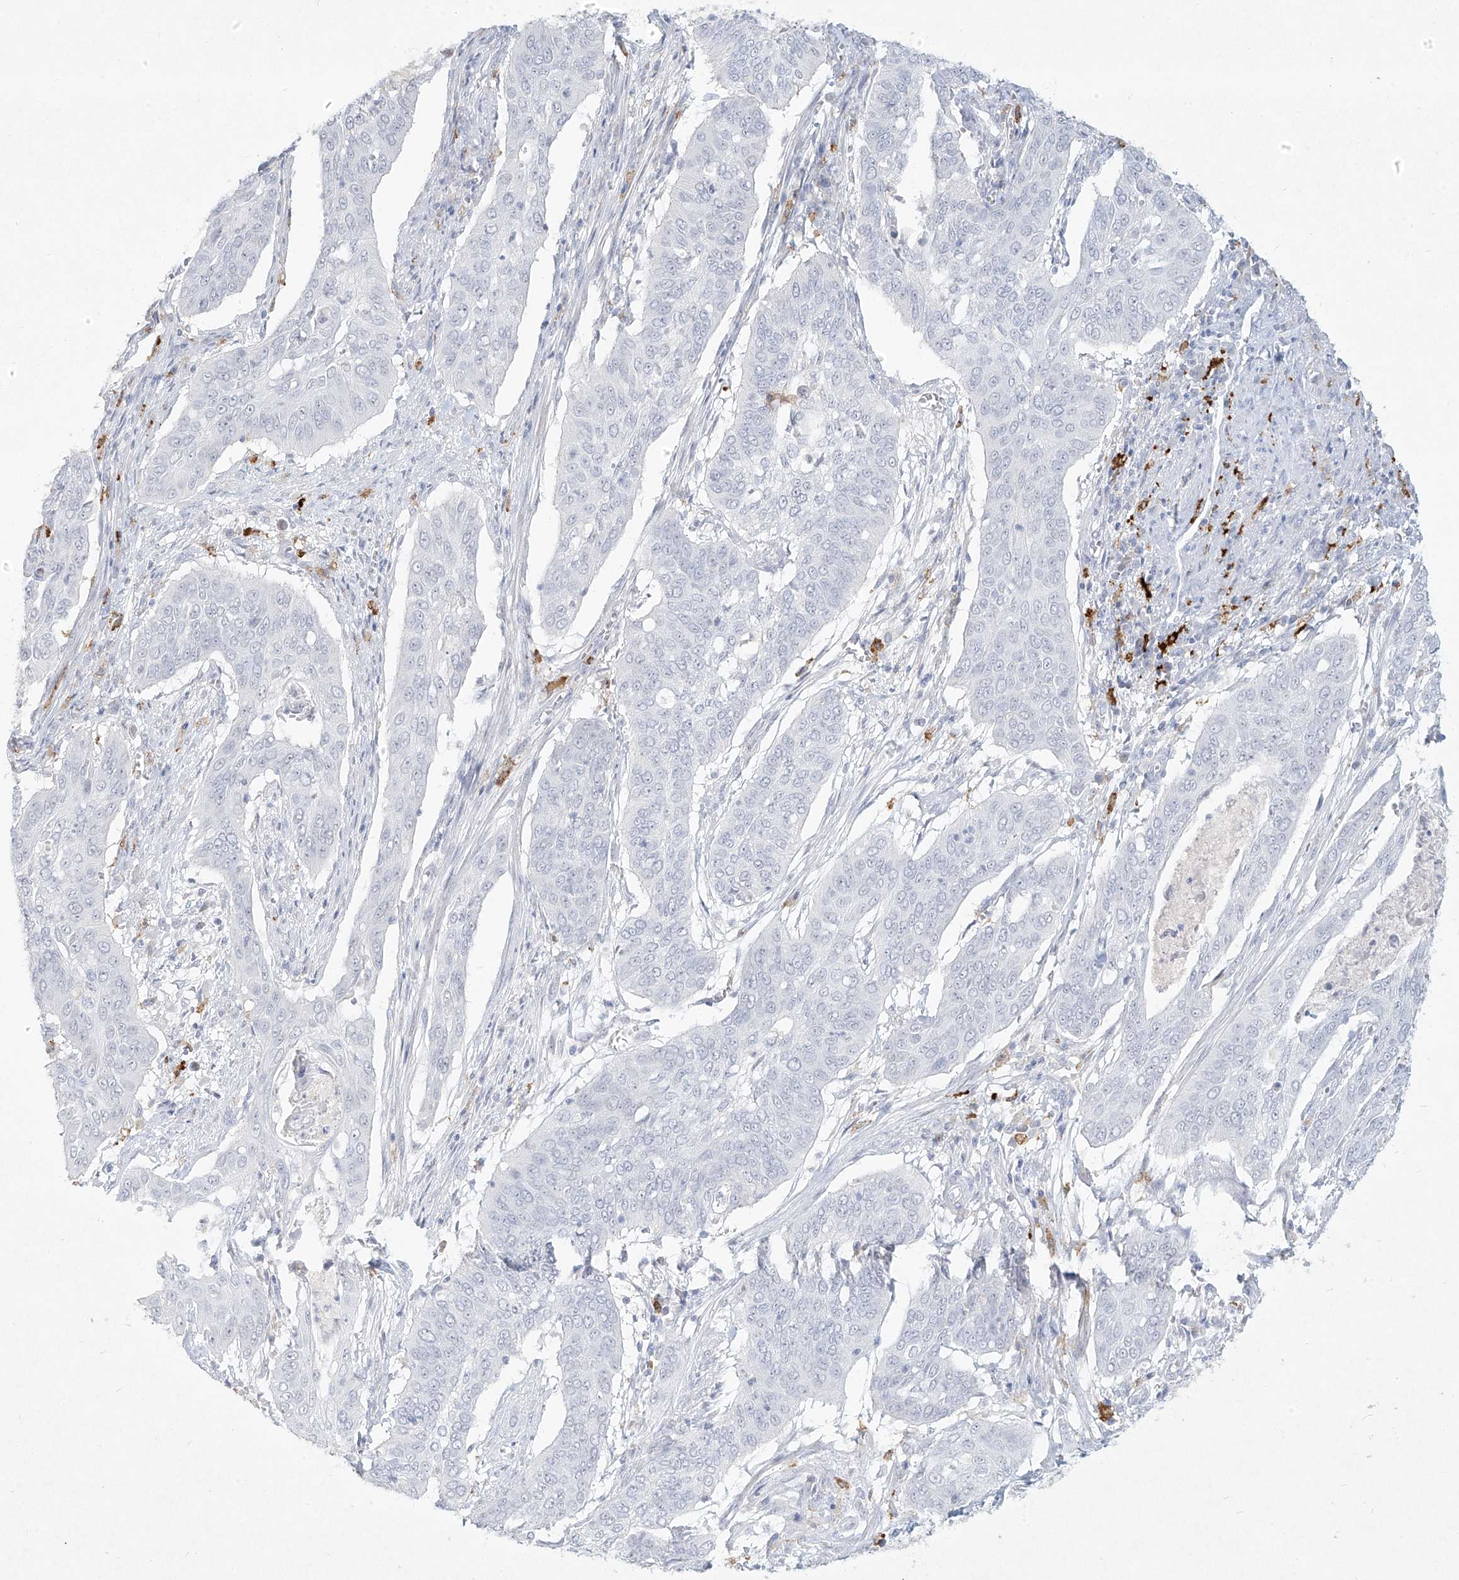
{"staining": {"intensity": "negative", "quantity": "none", "location": "none"}, "tissue": "cervical cancer", "cell_type": "Tumor cells", "image_type": "cancer", "snomed": [{"axis": "morphology", "description": "Squamous cell carcinoma, NOS"}, {"axis": "topography", "description": "Cervix"}], "caption": "The histopathology image exhibits no staining of tumor cells in cervical cancer (squamous cell carcinoma).", "gene": "CD209", "patient": {"sex": "female", "age": 39}}